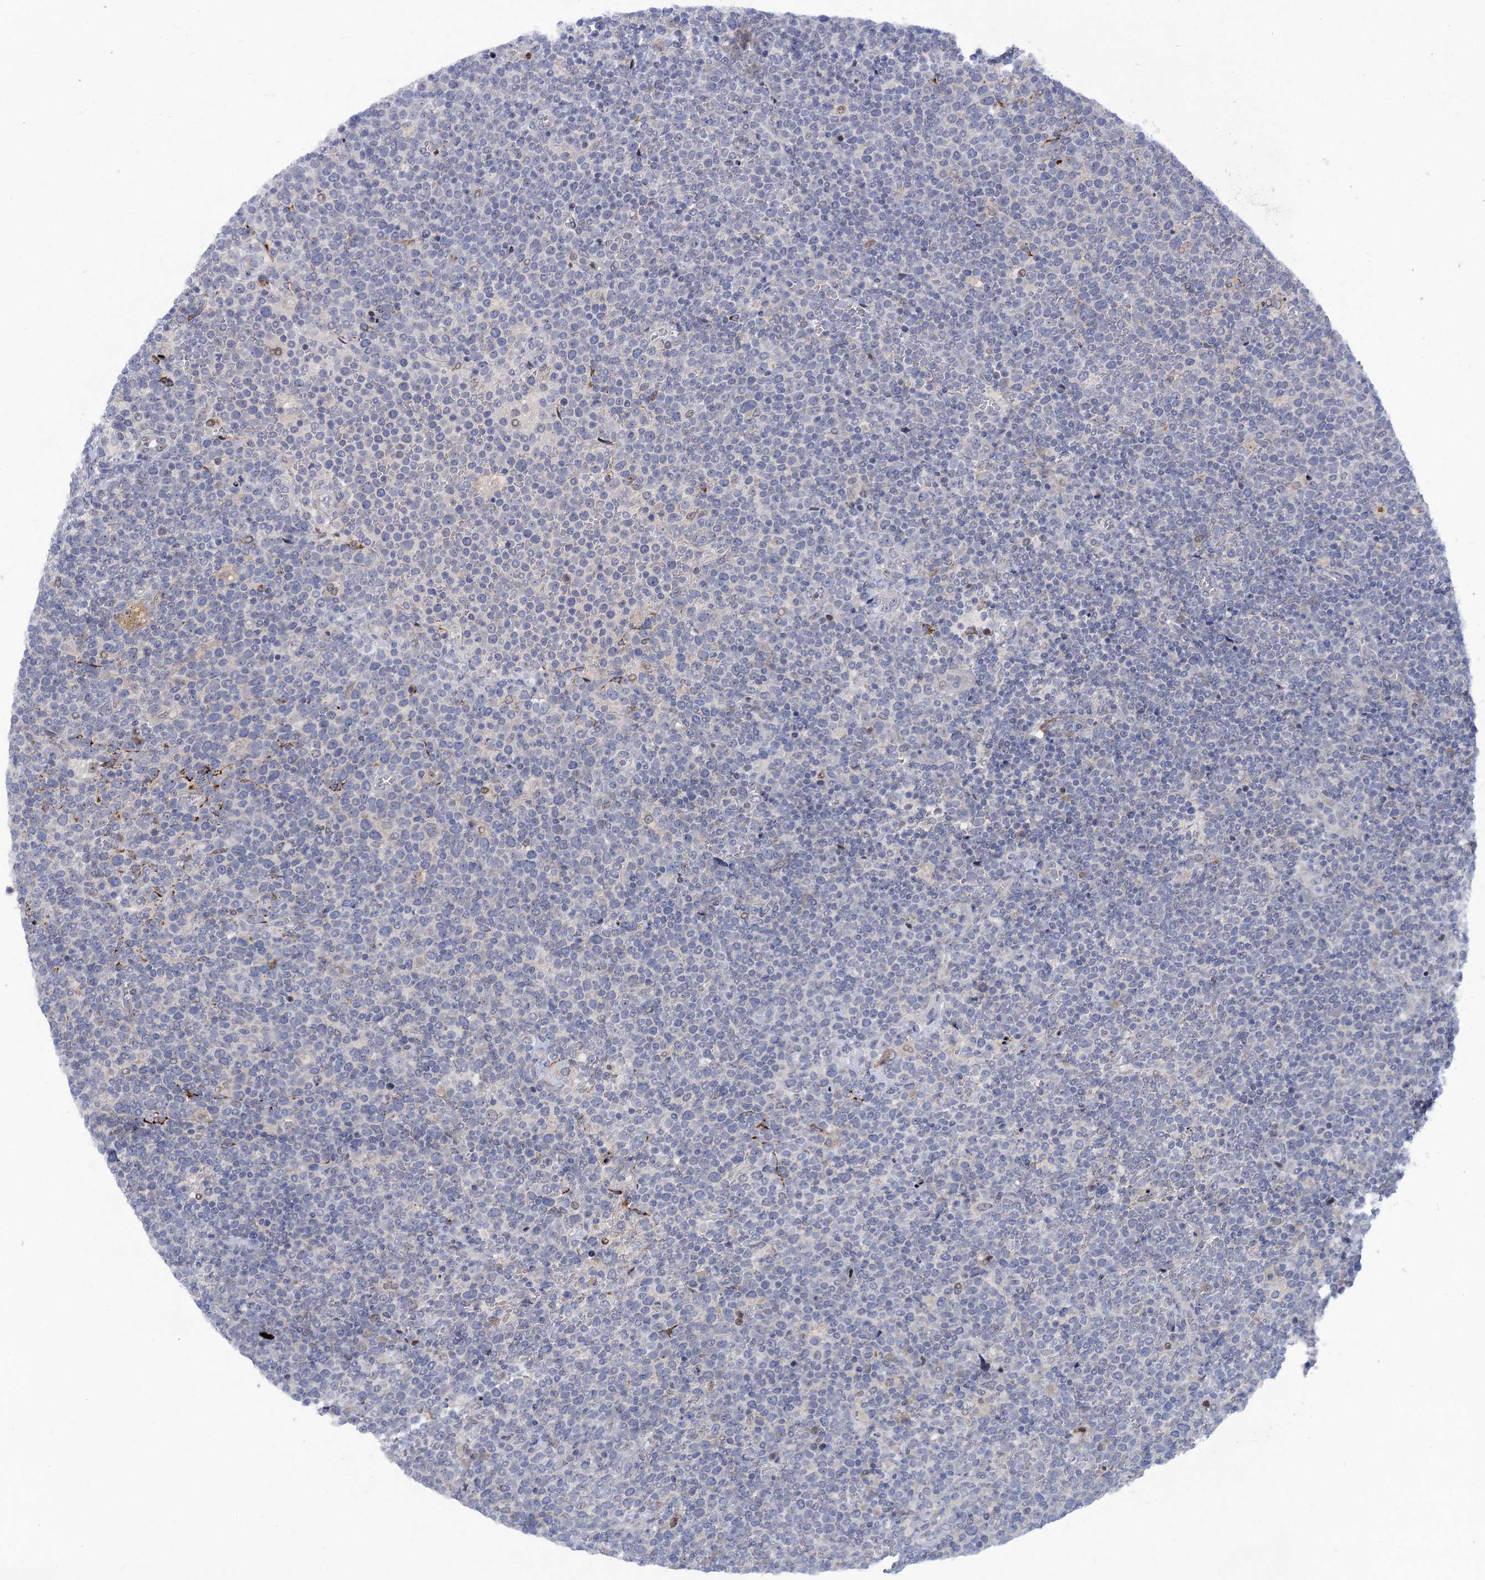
{"staining": {"intensity": "negative", "quantity": "none", "location": "none"}, "tissue": "lymphoma", "cell_type": "Tumor cells", "image_type": "cancer", "snomed": [{"axis": "morphology", "description": "Malignant lymphoma, non-Hodgkin's type, High grade"}, {"axis": "topography", "description": "Lymph node"}], "caption": "The micrograph demonstrates no significant positivity in tumor cells of high-grade malignant lymphoma, non-Hodgkin's type.", "gene": "QPCTL", "patient": {"sex": "male", "age": 61}}